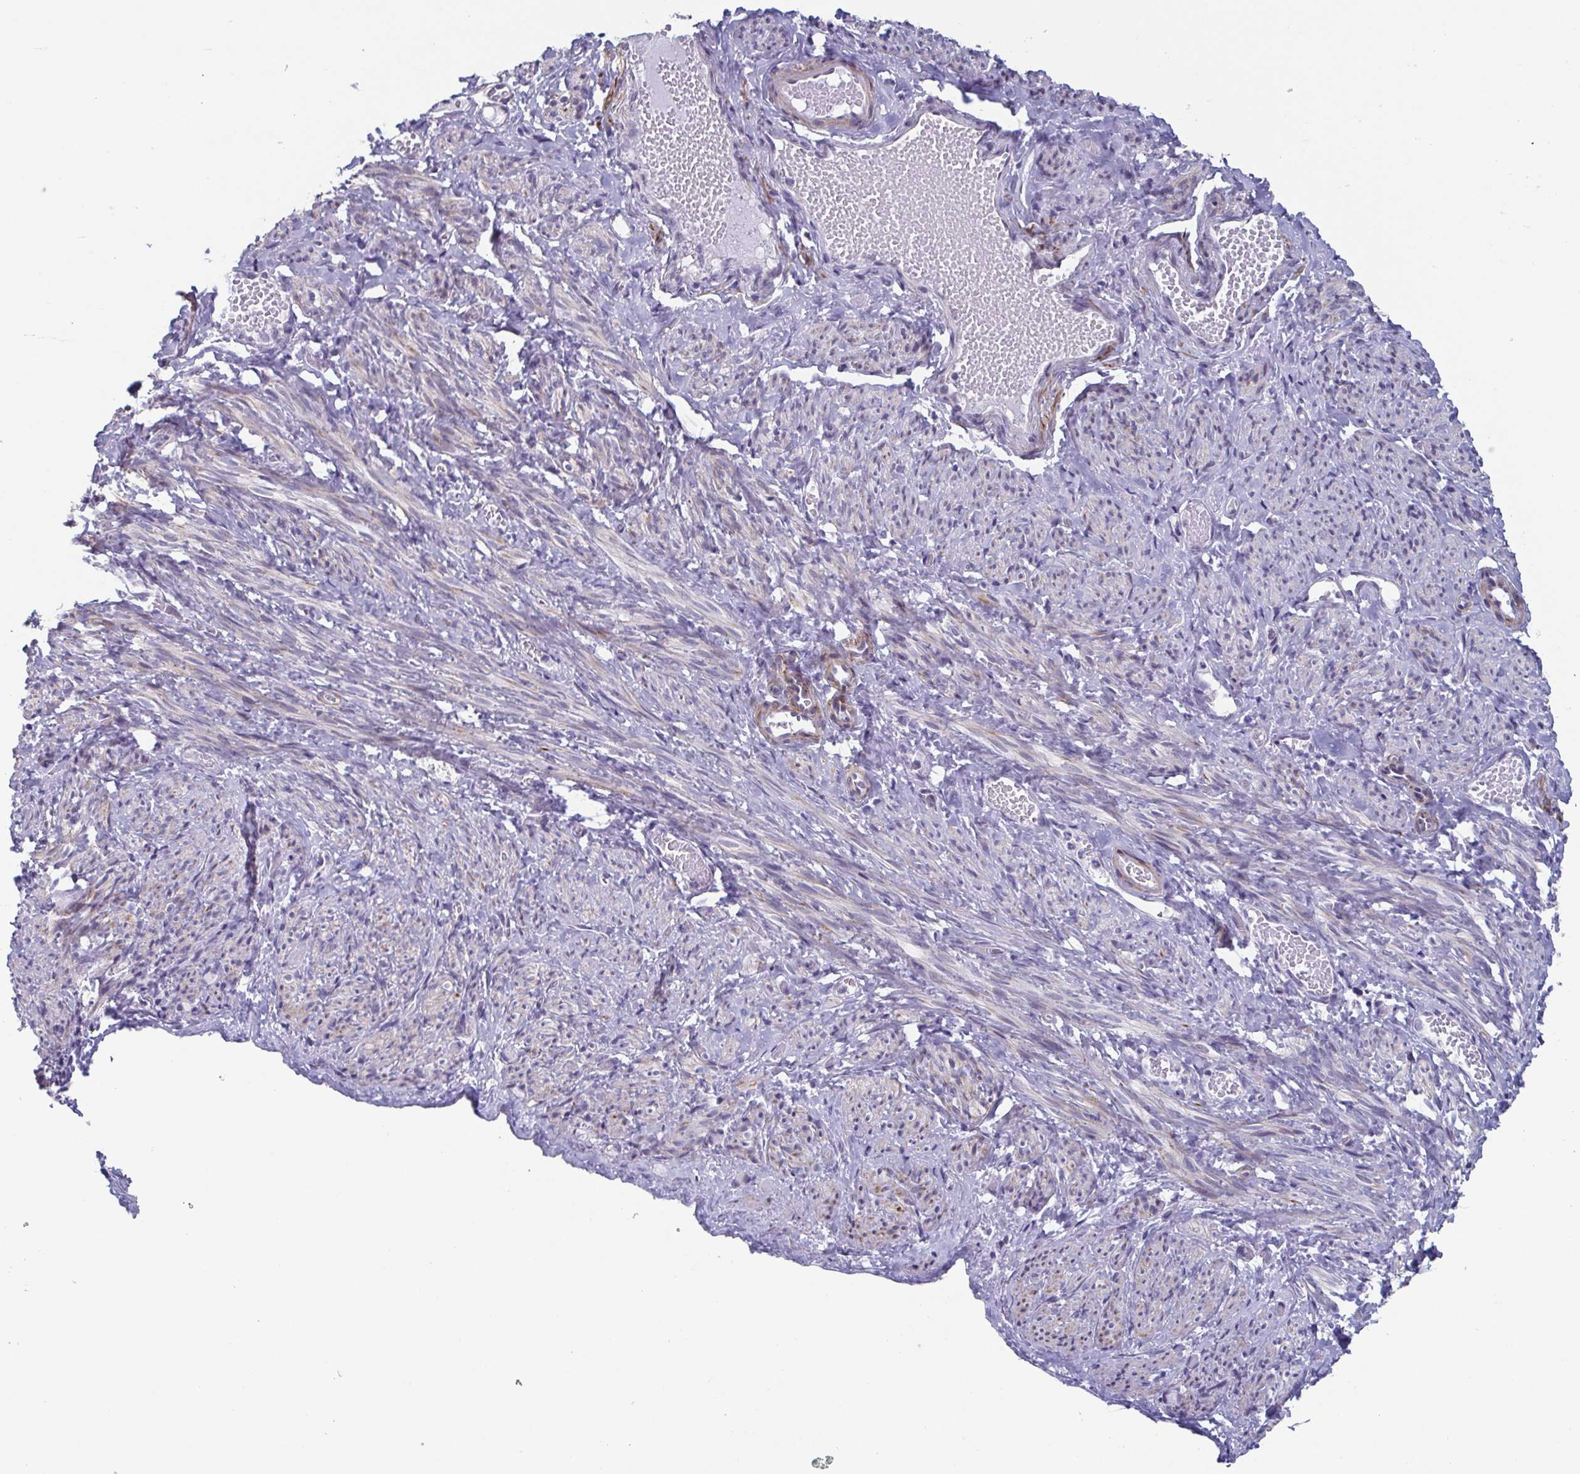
{"staining": {"intensity": "strong", "quantity": "<25%", "location": "cytoplasmic/membranous"}, "tissue": "smooth muscle", "cell_type": "Smooth muscle cells", "image_type": "normal", "snomed": [{"axis": "morphology", "description": "Normal tissue, NOS"}, {"axis": "topography", "description": "Smooth muscle"}], "caption": "Protein staining reveals strong cytoplasmic/membranous expression in approximately <25% of smooth muscle cells in benign smooth muscle.", "gene": "TMEM92", "patient": {"sex": "female", "age": 65}}